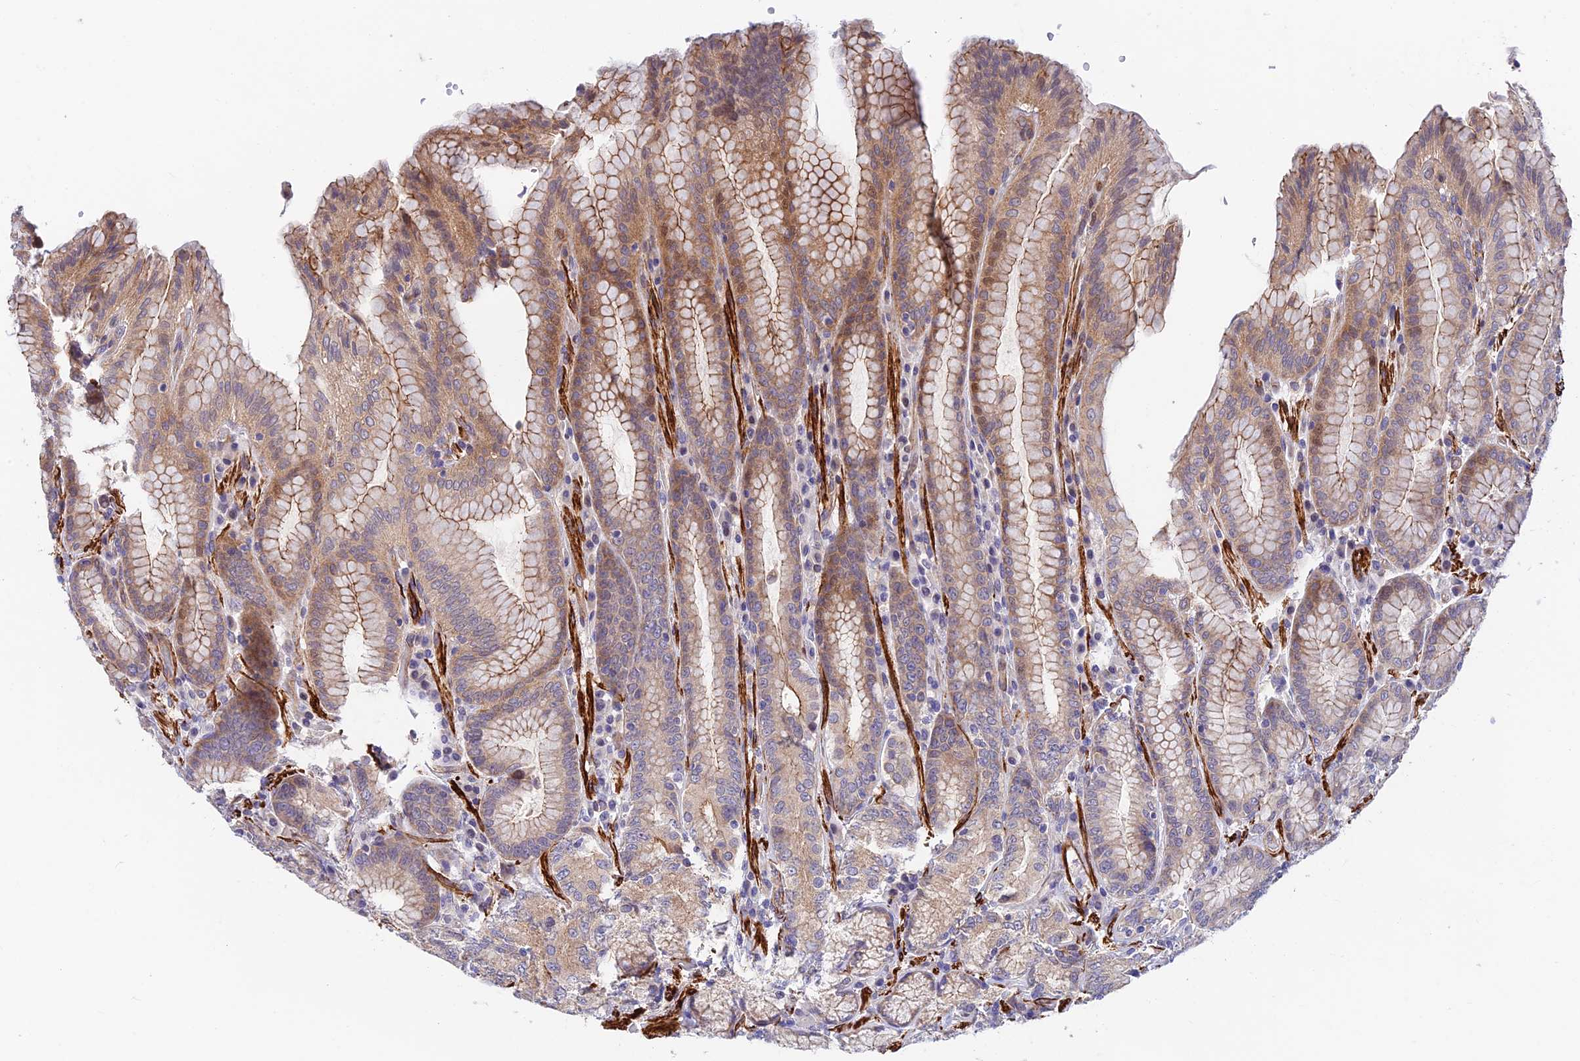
{"staining": {"intensity": "moderate", "quantity": "25%-75%", "location": "cytoplasmic/membranous"}, "tissue": "stomach", "cell_type": "Glandular cells", "image_type": "normal", "snomed": [{"axis": "morphology", "description": "Normal tissue, NOS"}, {"axis": "topography", "description": "Stomach, upper"}, {"axis": "topography", "description": "Stomach, lower"}], "caption": "Immunohistochemical staining of benign stomach demonstrates medium levels of moderate cytoplasmic/membranous expression in about 25%-75% of glandular cells.", "gene": "ANKRD50", "patient": {"sex": "female", "age": 76}}